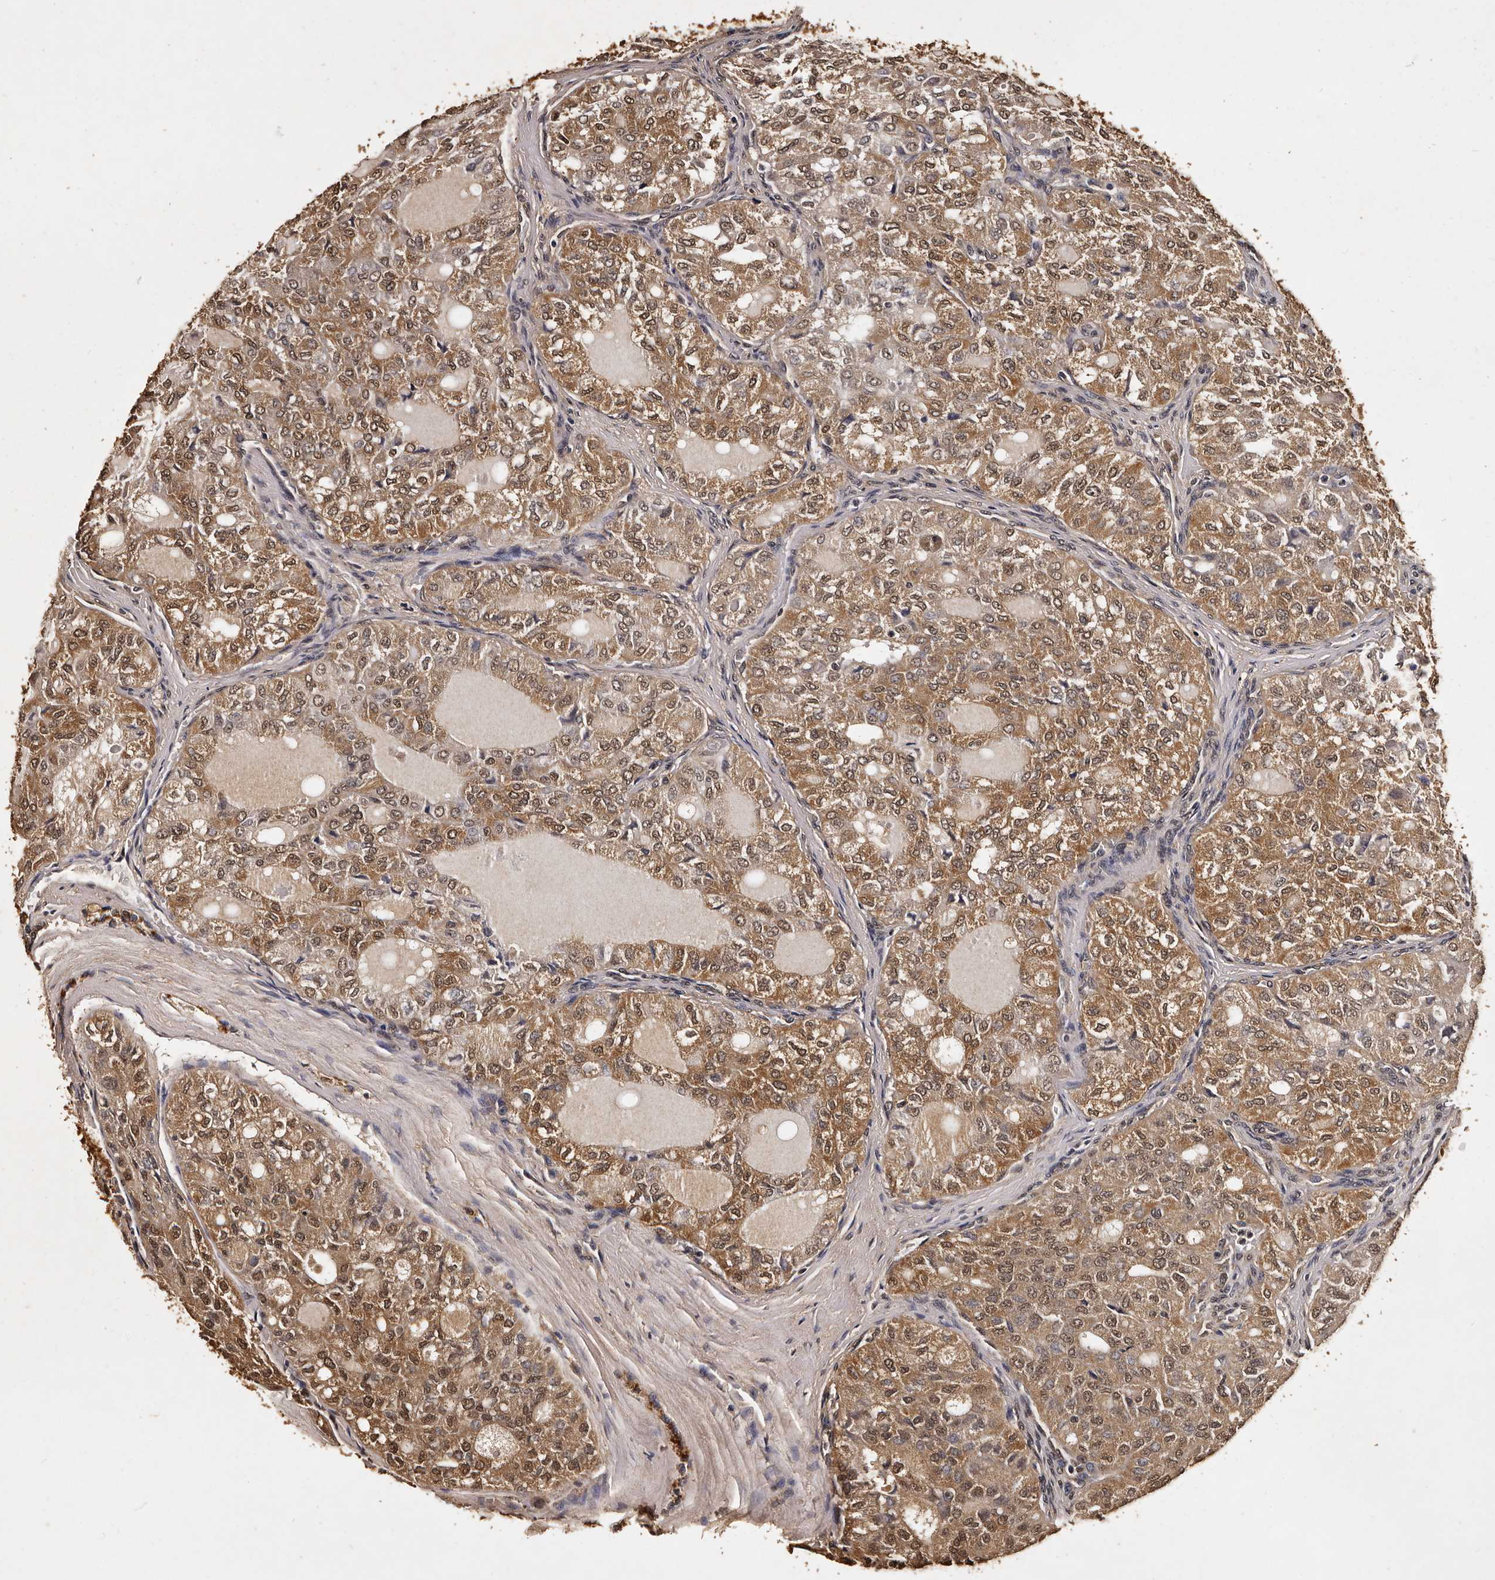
{"staining": {"intensity": "moderate", "quantity": ">75%", "location": "cytoplasmic/membranous,nuclear"}, "tissue": "thyroid cancer", "cell_type": "Tumor cells", "image_type": "cancer", "snomed": [{"axis": "morphology", "description": "Follicular adenoma carcinoma, NOS"}, {"axis": "topography", "description": "Thyroid gland"}], "caption": "Protein staining of thyroid cancer (follicular adenoma carcinoma) tissue reveals moderate cytoplasmic/membranous and nuclear staining in about >75% of tumor cells.", "gene": "PARS2", "patient": {"sex": "male", "age": 75}}